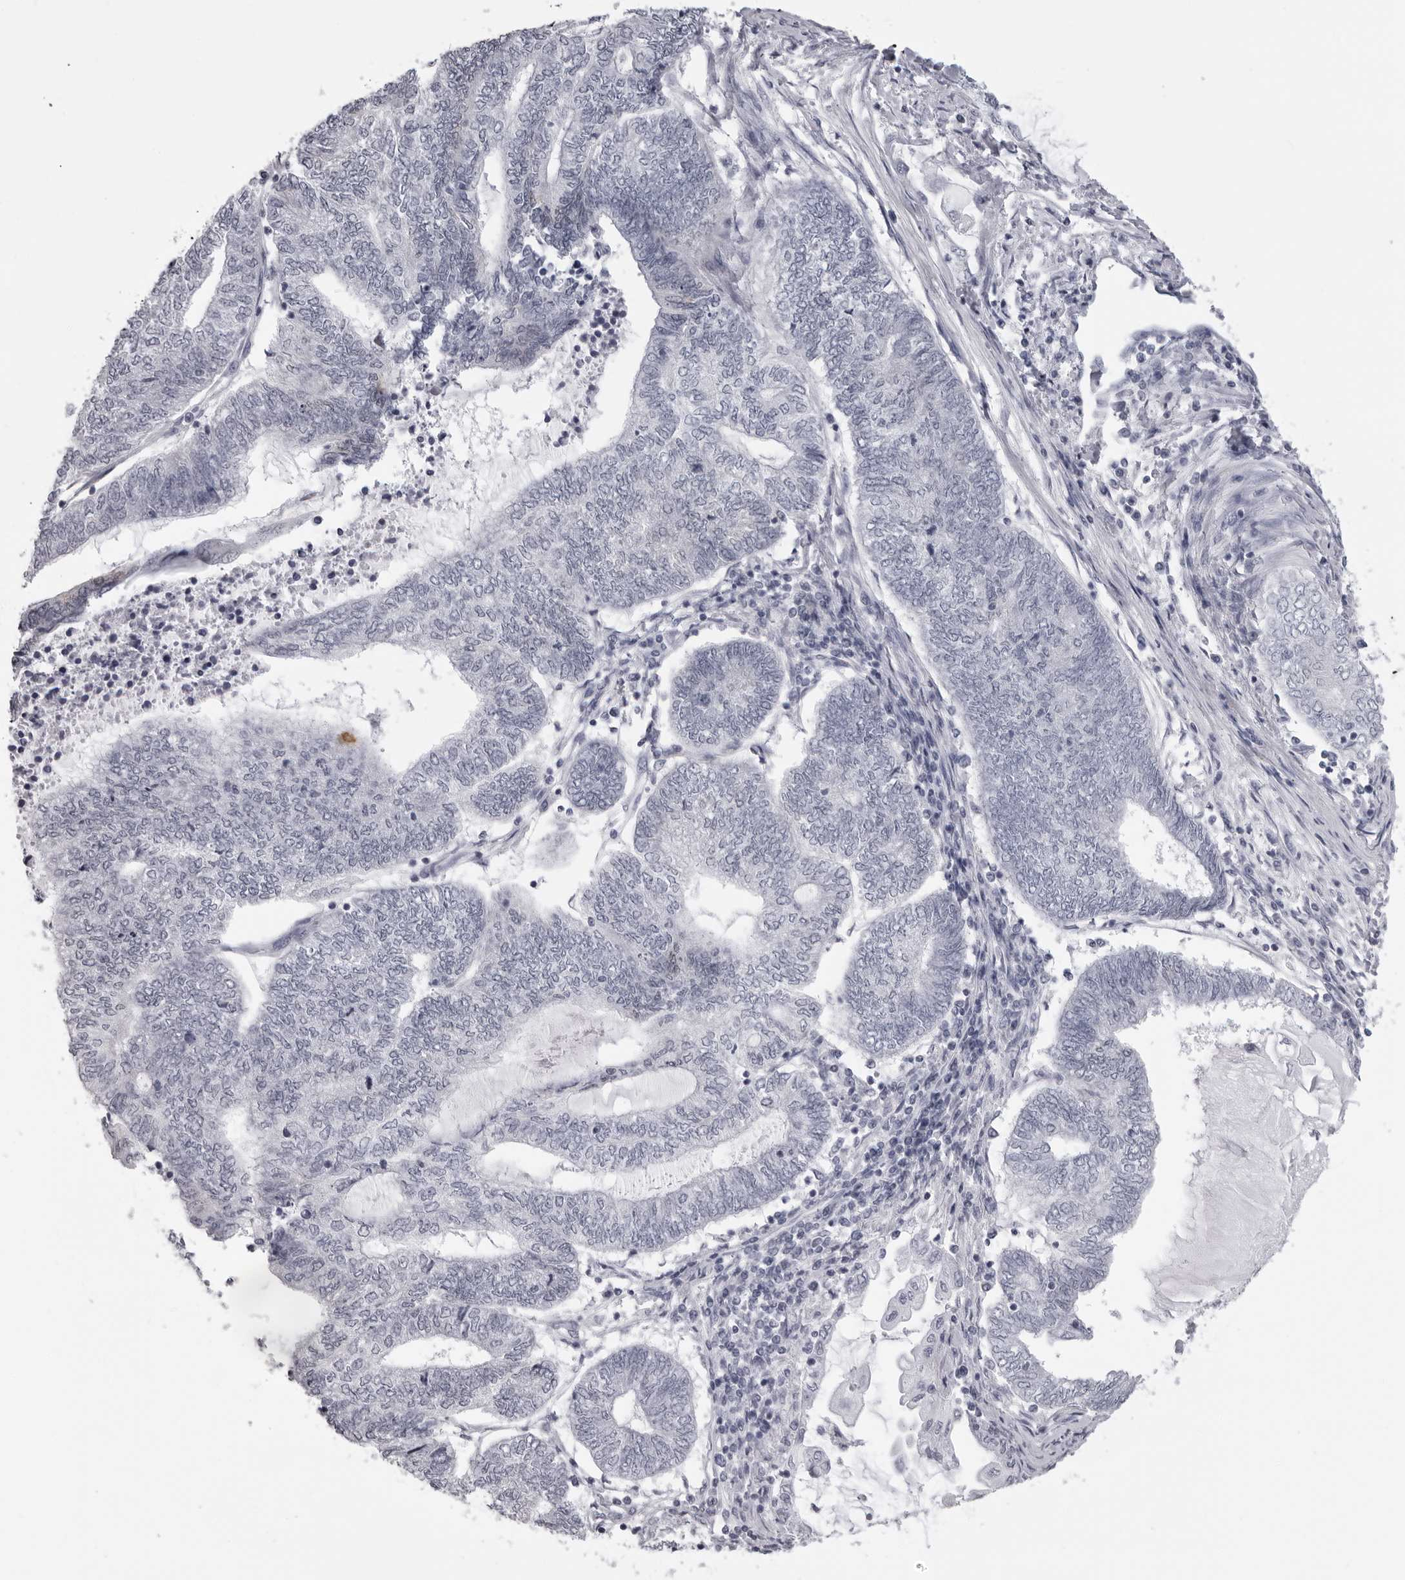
{"staining": {"intensity": "negative", "quantity": "none", "location": "none"}, "tissue": "endometrial cancer", "cell_type": "Tumor cells", "image_type": "cancer", "snomed": [{"axis": "morphology", "description": "Adenocarcinoma, NOS"}, {"axis": "topography", "description": "Uterus"}, {"axis": "topography", "description": "Endometrium"}], "caption": "DAB immunohistochemical staining of adenocarcinoma (endometrial) shows no significant positivity in tumor cells.", "gene": "DNALI1", "patient": {"sex": "female", "age": 70}}